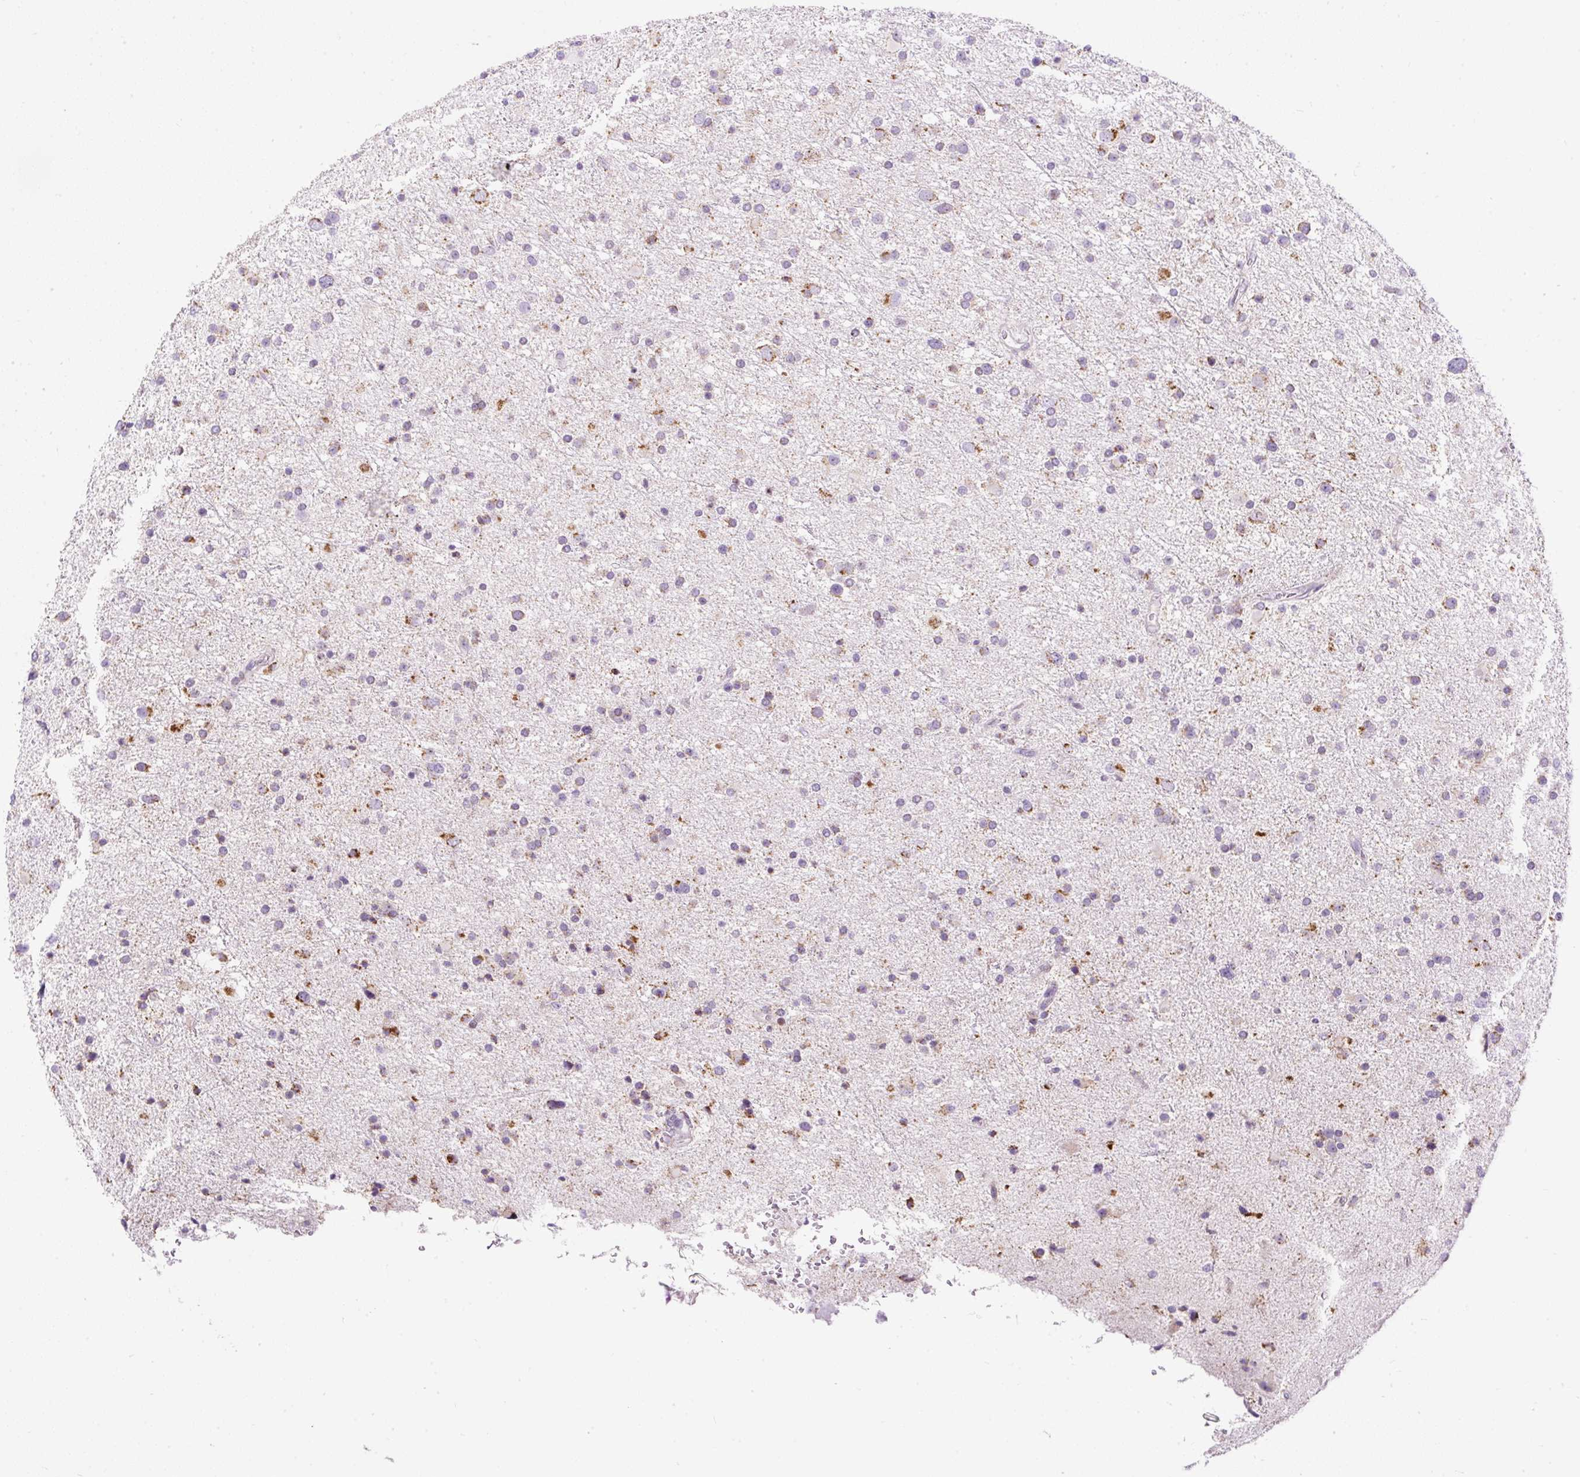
{"staining": {"intensity": "moderate", "quantity": "<25%", "location": "cytoplasmic/membranous"}, "tissue": "glioma", "cell_type": "Tumor cells", "image_type": "cancer", "snomed": [{"axis": "morphology", "description": "Glioma, malignant, Low grade"}, {"axis": "topography", "description": "Brain"}], "caption": "A brown stain shows moderate cytoplasmic/membranous staining of a protein in malignant glioma (low-grade) tumor cells. (Brightfield microscopy of DAB IHC at high magnification).", "gene": "FMC1", "patient": {"sex": "female", "age": 32}}